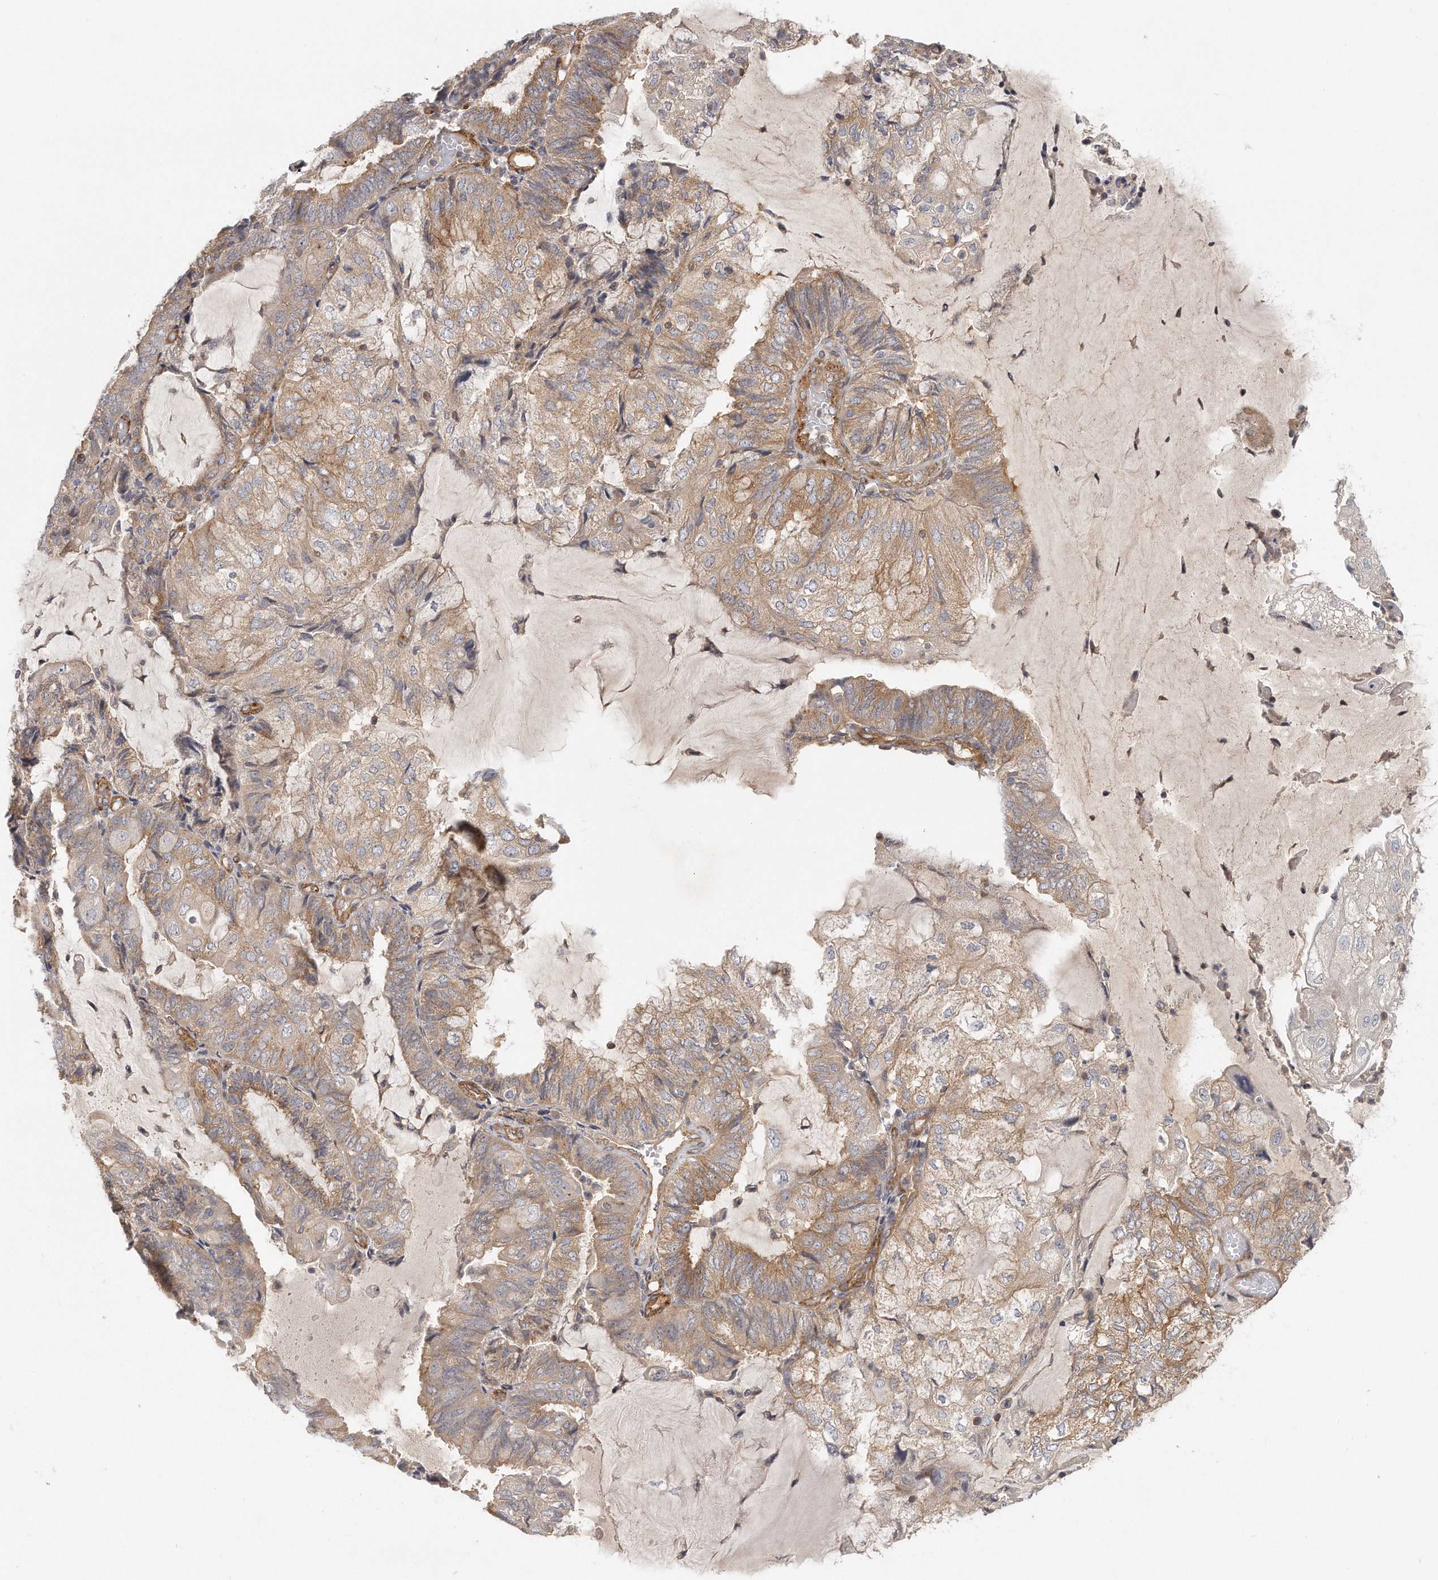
{"staining": {"intensity": "moderate", "quantity": ">75%", "location": "cytoplasmic/membranous"}, "tissue": "endometrial cancer", "cell_type": "Tumor cells", "image_type": "cancer", "snomed": [{"axis": "morphology", "description": "Adenocarcinoma, NOS"}, {"axis": "topography", "description": "Endometrium"}], "caption": "High-magnification brightfield microscopy of endometrial cancer stained with DAB (3,3'-diaminobenzidine) (brown) and counterstained with hematoxylin (blue). tumor cells exhibit moderate cytoplasmic/membranous staining is present in approximately>75% of cells. Using DAB (brown) and hematoxylin (blue) stains, captured at high magnification using brightfield microscopy.", "gene": "MTERF4", "patient": {"sex": "female", "age": 81}}